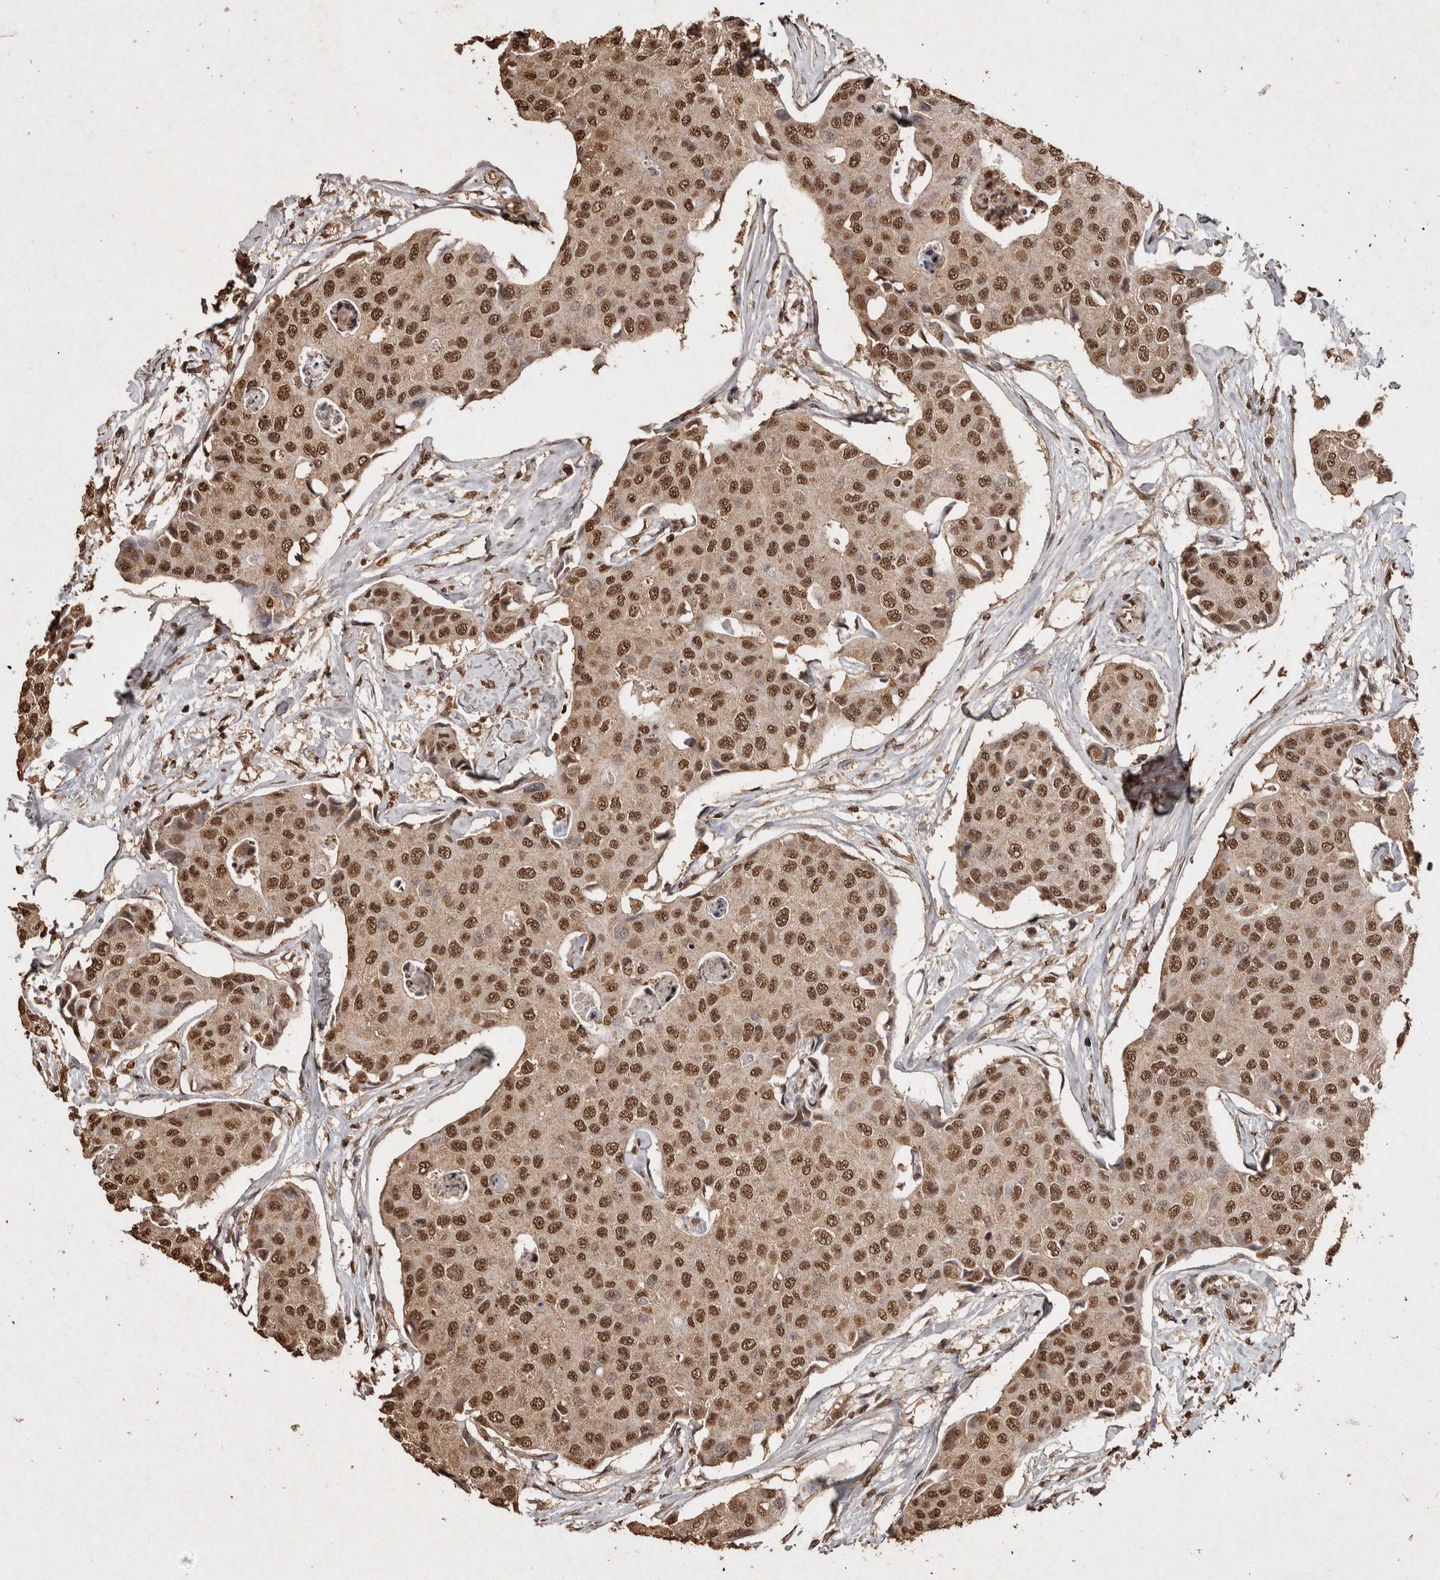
{"staining": {"intensity": "moderate", "quantity": ">75%", "location": "nuclear"}, "tissue": "breast cancer", "cell_type": "Tumor cells", "image_type": "cancer", "snomed": [{"axis": "morphology", "description": "Duct carcinoma"}, {"axis": "topography", "description": "Breast"}], "caption": "High-magnification brightfield microscopy of breast cancer (intraductal carcinoma) stained with DAB (brown) and counterstained with hematoxylin (blue). tumor cells exhibit moderate nuclear positivity is identified in about>75% of cells. The staining was performed using DAB (3,3'-diaminobenzidine), with brown indicating positive protein expression. Nuclei are stained blue with hematoxylin.", "gene": "FSTL3", "patient": {"sex": "female", "age": 80}}